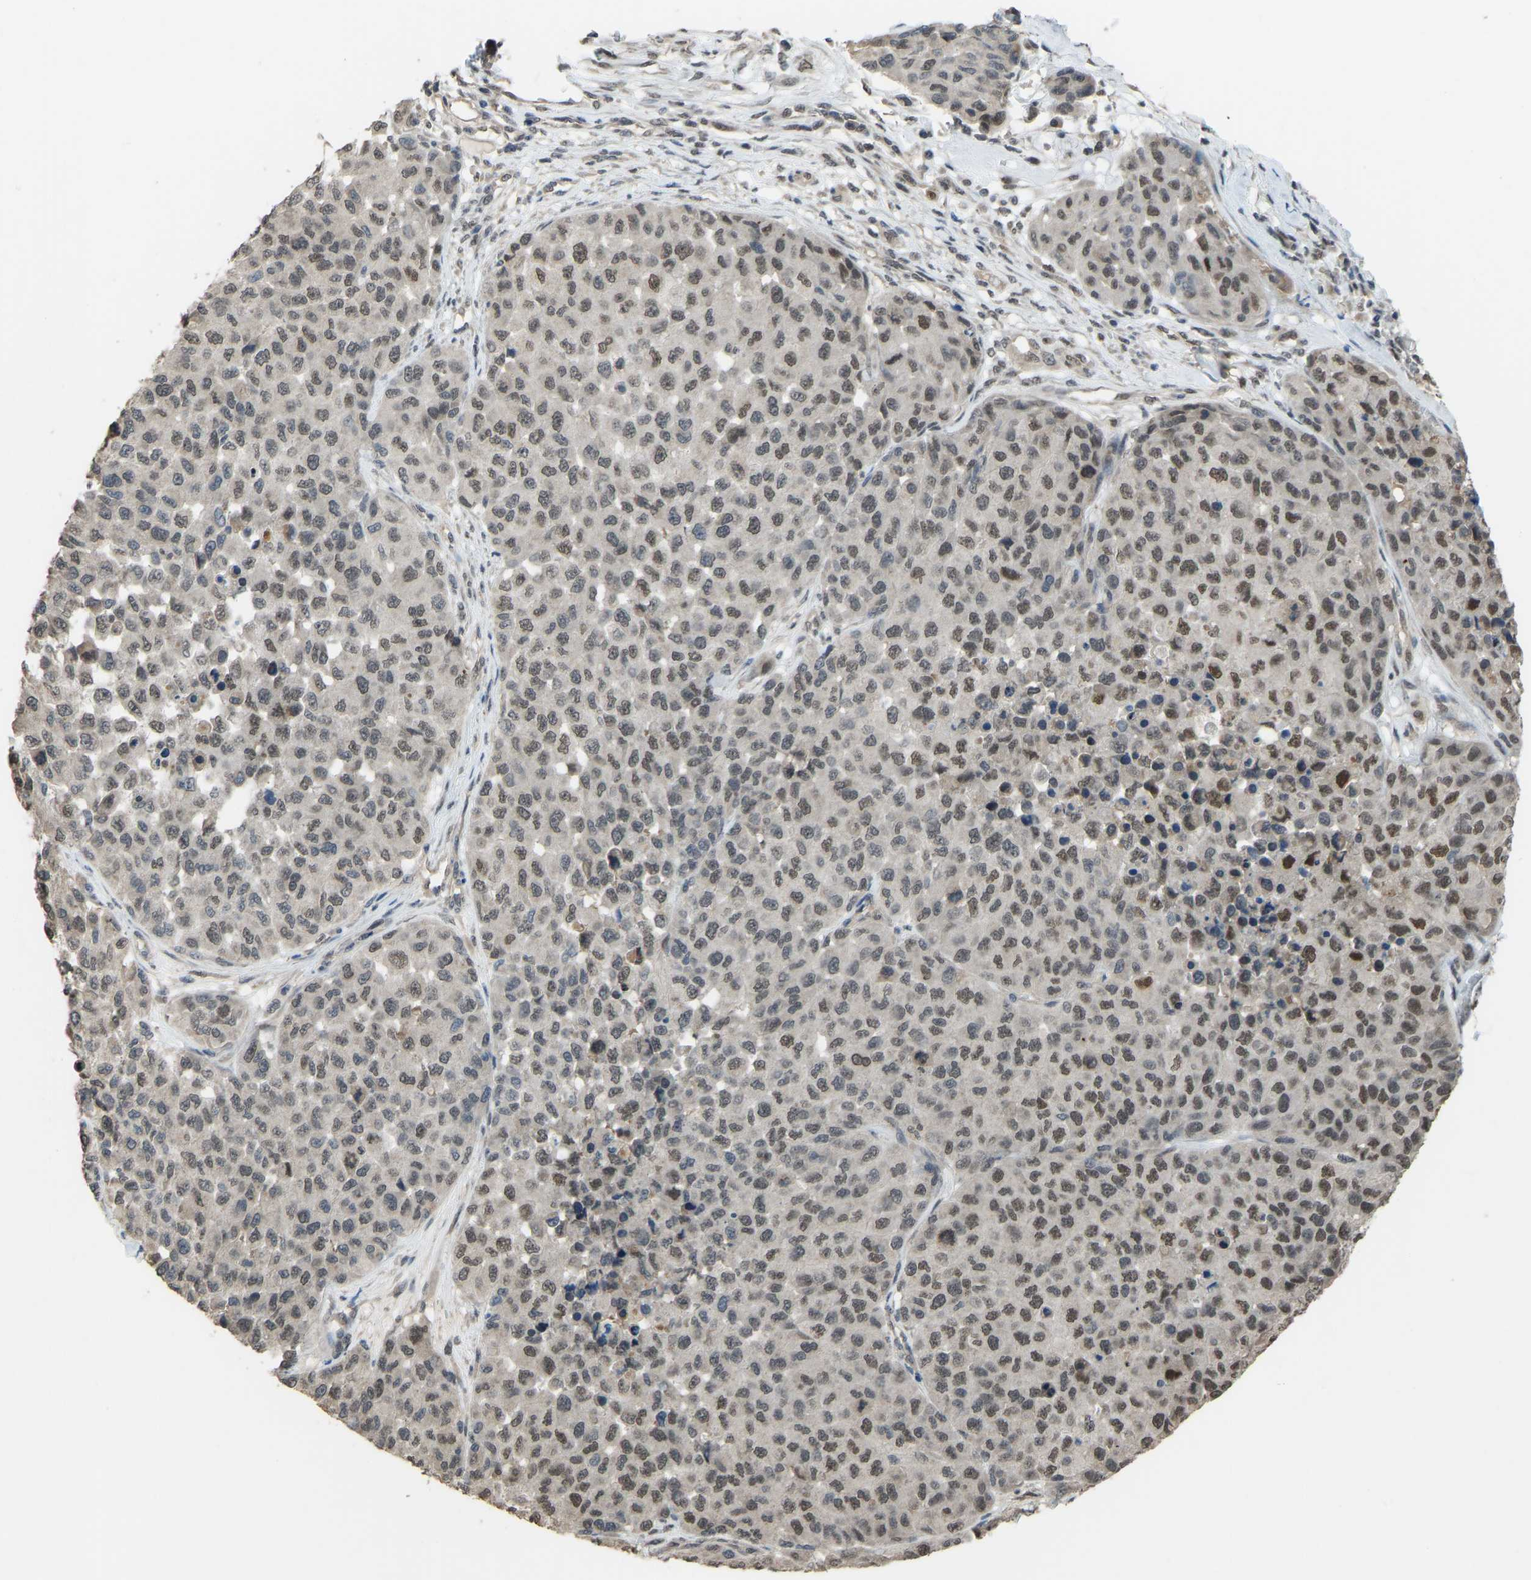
{"staining": {"intensity": "moderate", "quantity": "25%-75%", "location": "nuclear"}, "tissue": "melanoma", "cell_type": "Tumor cells", "image_type": "cancer", "snomed": [{"axis": "morphology", "description": "Malignant melanoma, NOS"}, {"axis": "topography", "description": "Skin"}], "caption": "Human malignant melanoma stained with a brown dye displays moderate nuclear positive expression in about 25%-75% of tumor cells.", "gene": "KPNA6", "patient": {"sex": "male", "age": 62}}